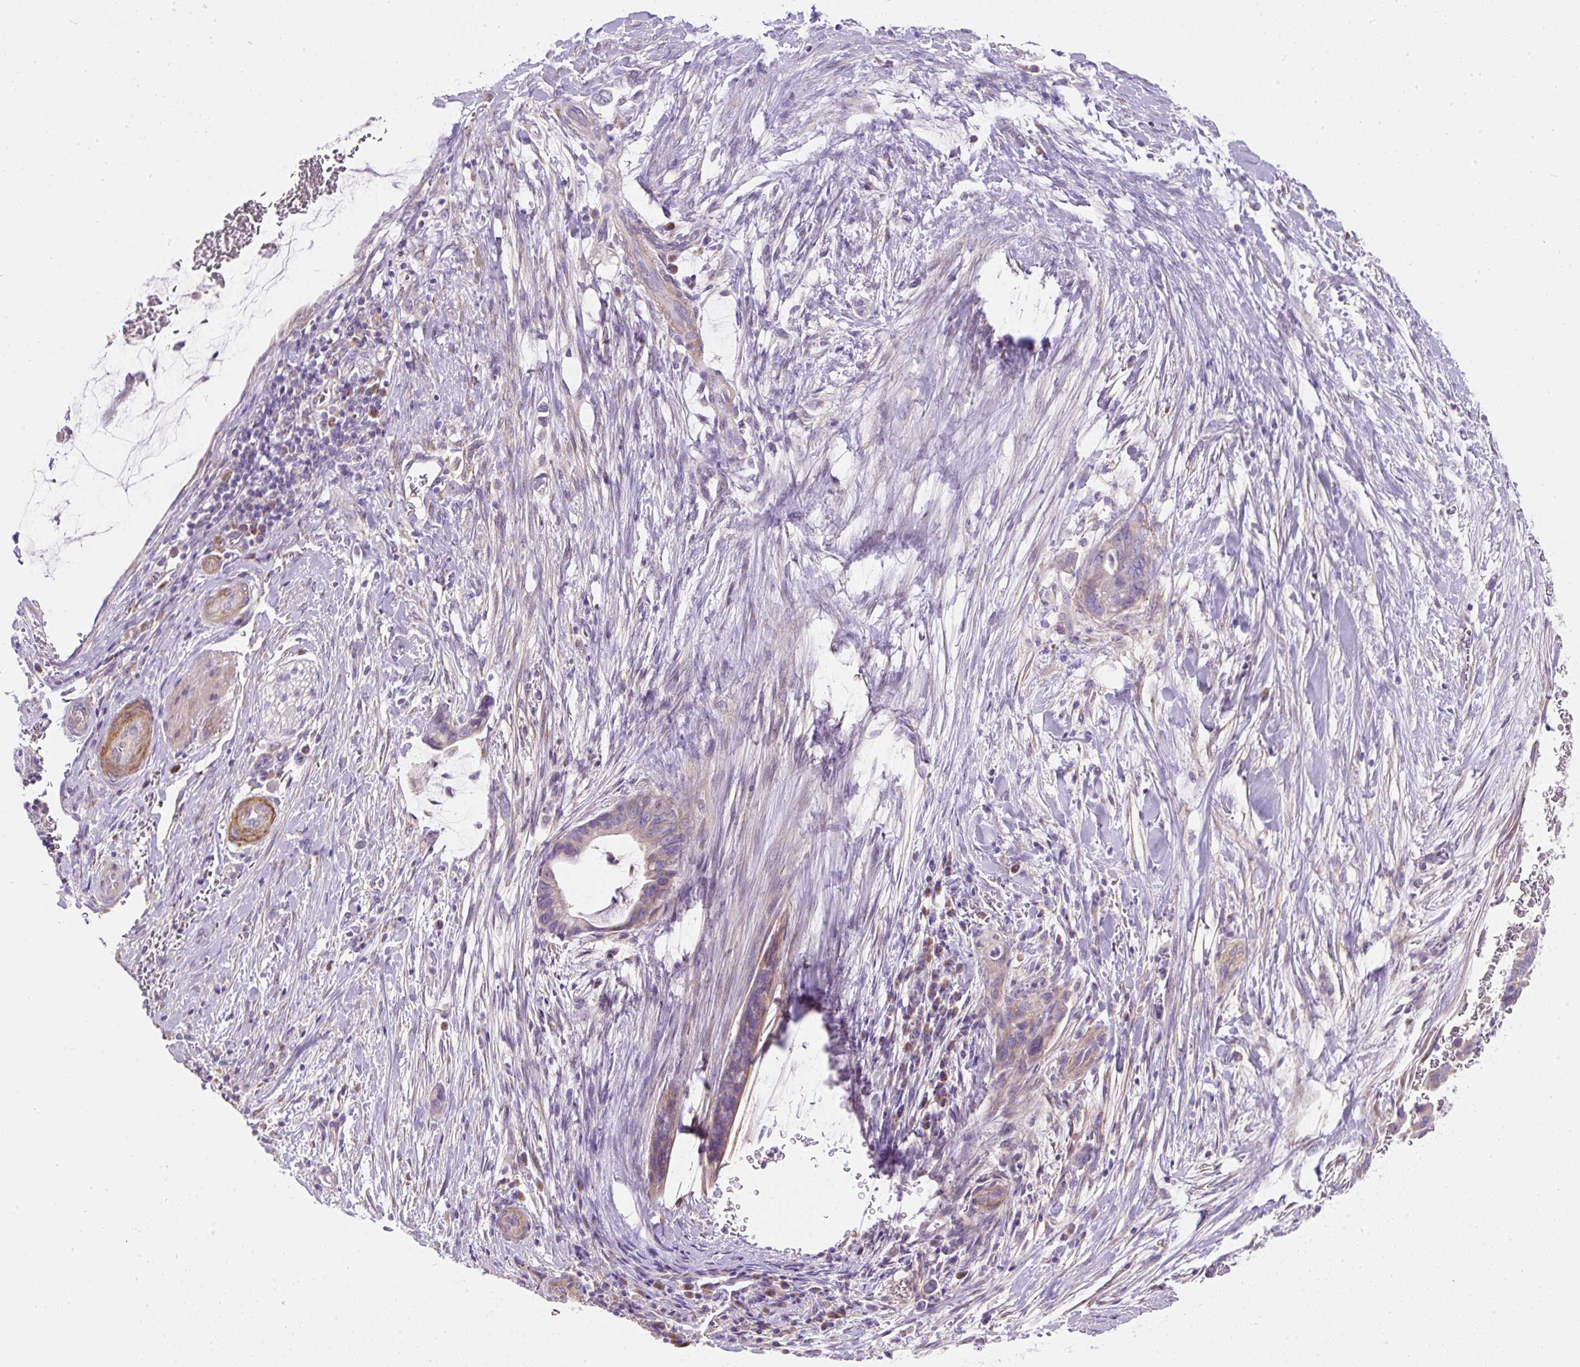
{"staining": {"intensity": "negative", "quantity": "none", "location": "none"}, "tissue": "pancreatic cancer", "cell_type": "Tumor cells", "image_type": "cancer", "snomed": [{"axis": "morphology", "description": "Adenocarcinoma, NOS"}, {"axis": "topography", "description": "Pancreas"}], "caption": "Pancreatic adenocarcinoma was stained to show a protein in brown. There is no significant positivity in tumor cells. (Stains: DAB immunohistochemistry (IHC) with hematoxylin counter stain, Microscopy: brightfield microscopy at high magnification).", "gene": "SUSD5", "patient": {"sex": "male", "age": 75}}